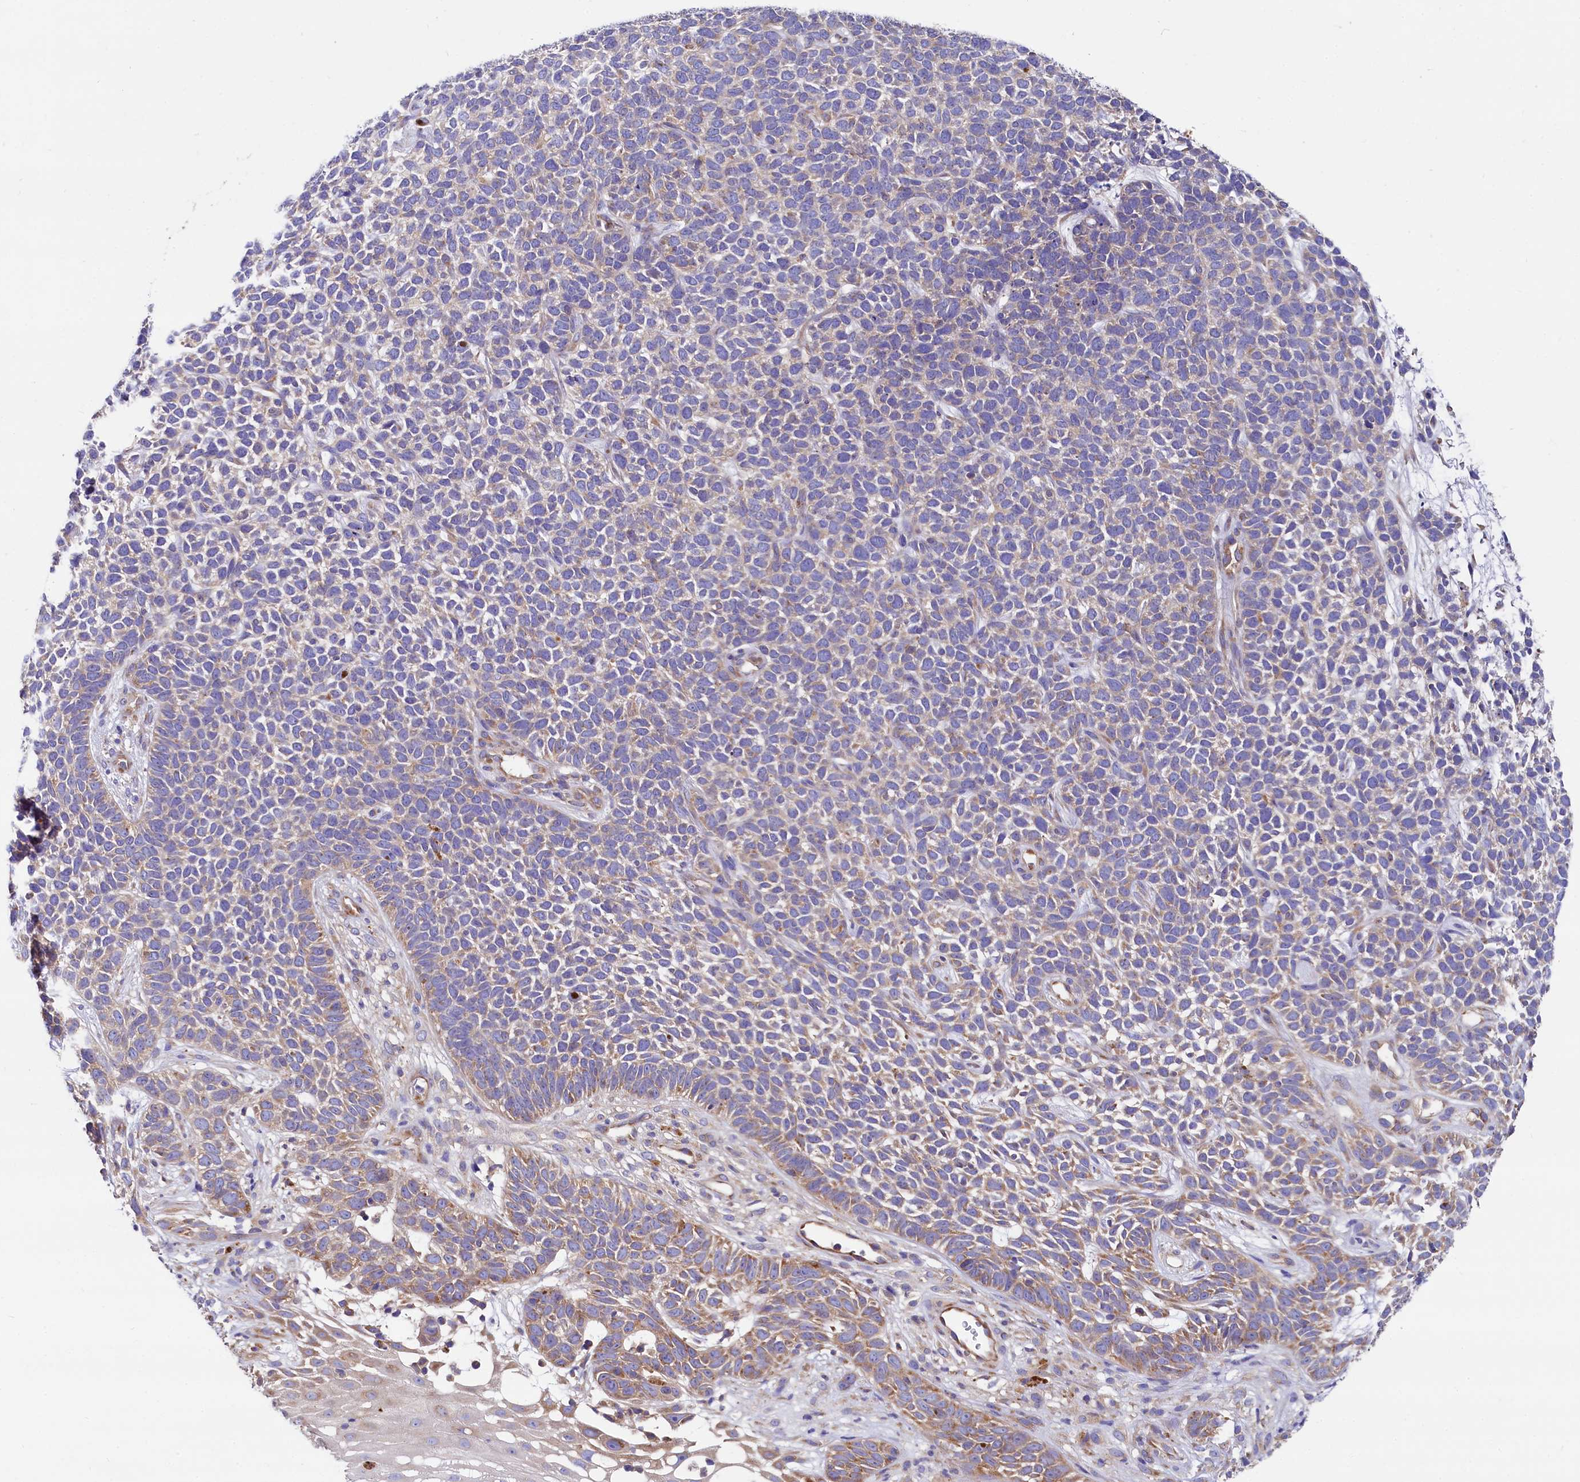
{"staining": {"intensity": "moderate", "quantity": ">75%", "location": "cytoplasmic/membranous"}, "tissue": "skin cancer", "cell_type": "Tumor cells", "image_type": "cancer", "snomed": [{"axis": "morphology", "description": "Basal cell carcinoma"}, {"axis": "topography", "description": "Skin"}], "caption": "Moderate cytoplasmic/membranous staining is appreciated in approximately >75% of tumor cells in skin cancer.", "gene": "QARS1", "patient": {"sex": "female", "age": 84}}